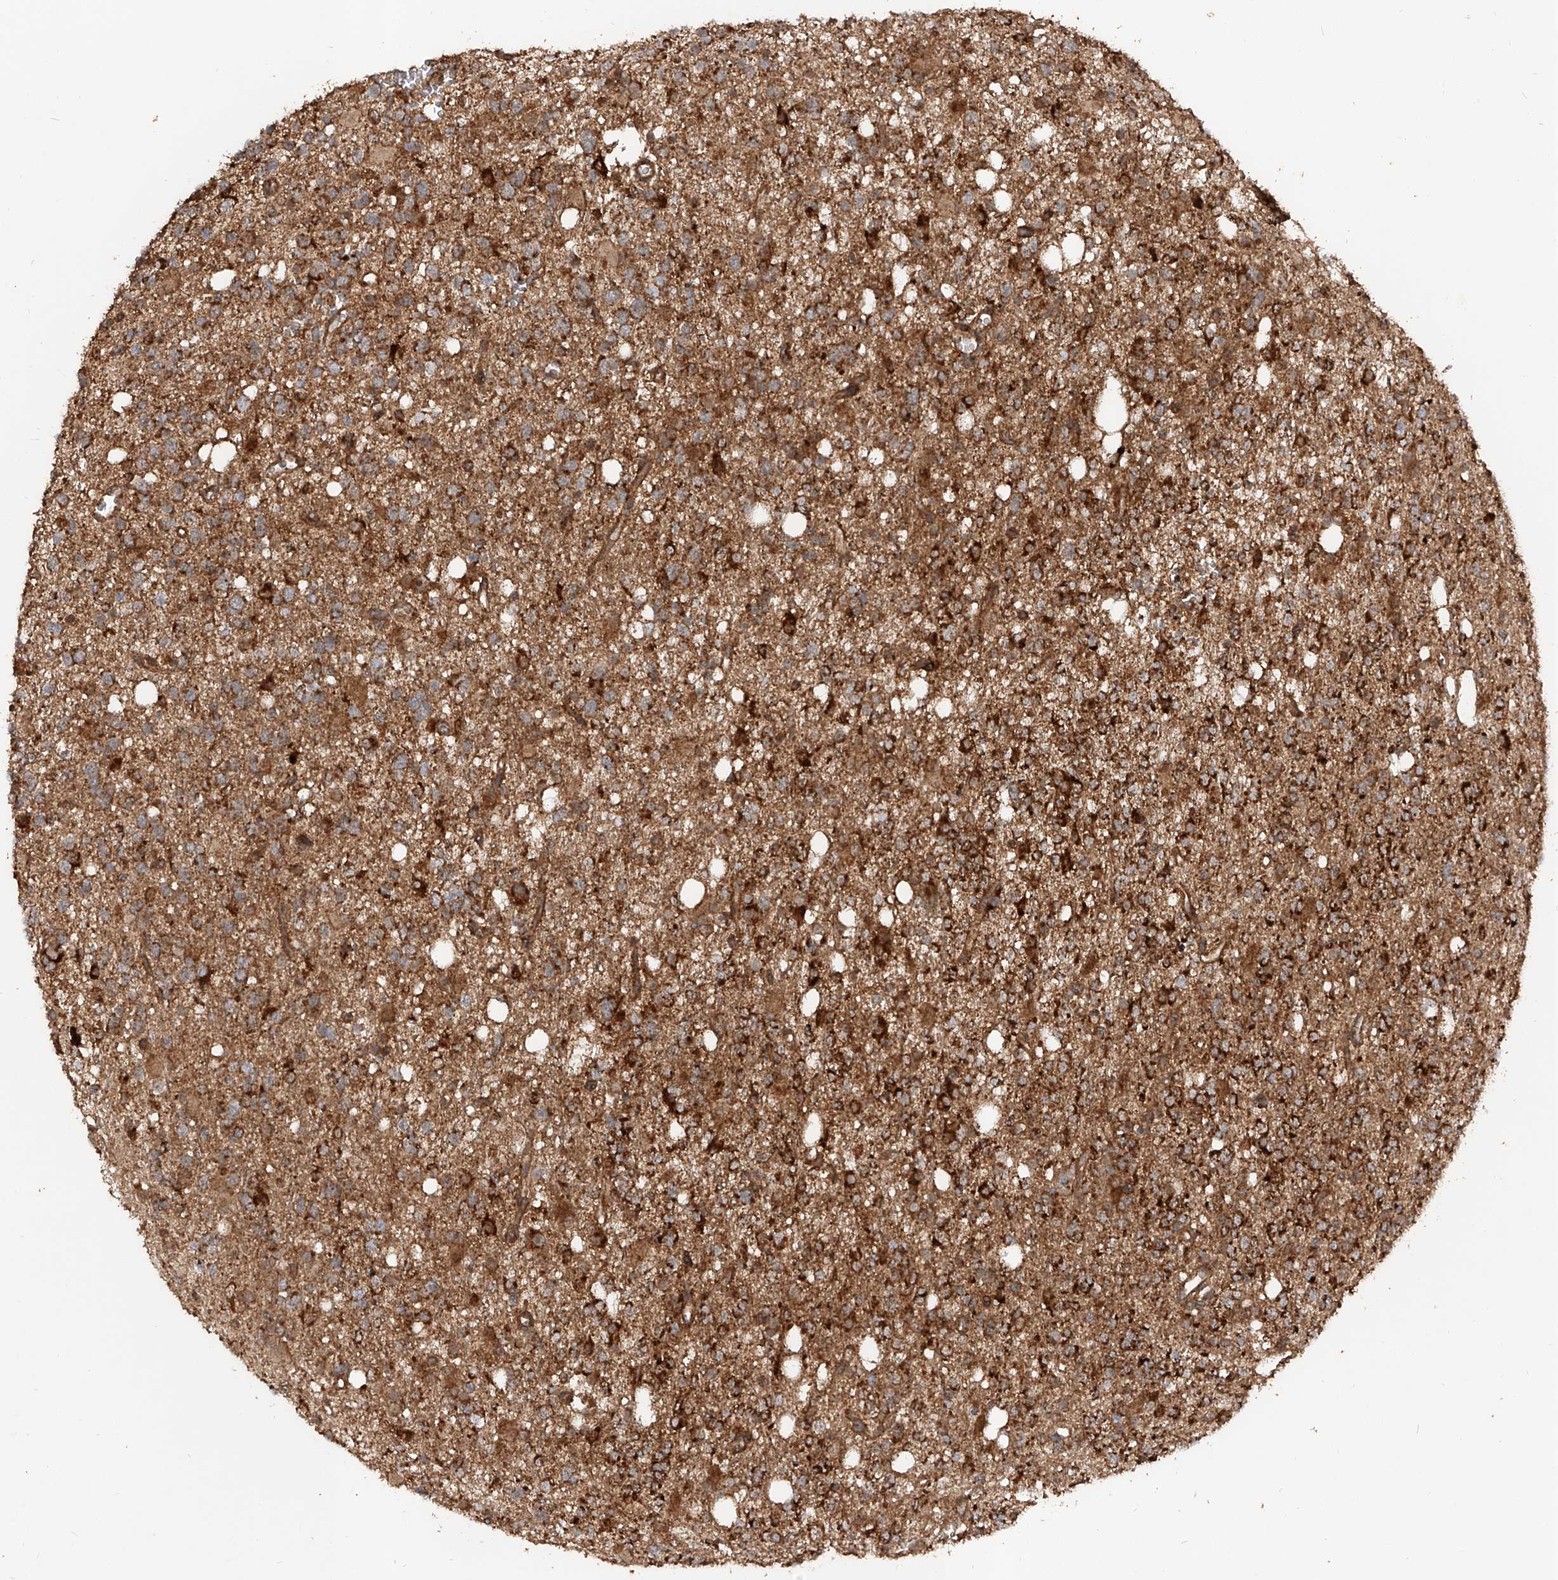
{"staining": {"intensity": "strong", "quantity": ">75%", "location": "cytoplasmic/membranous"}, "tissue": "glioma", "cell_type": "Tumor cells", "image_type": "cancer", "snomed": [{"axis": "morphology", "description": "Glioma, malignant, High grade"}, {"axis": "topography", "description": "Brain"}], "caption": "Immunohistochemistry (IHC) photomicrograph of human malignant glioma (high-grade) stained for a protein (brown), which shows high levels of strong cytoplasmic/membranous staining in approximately >75% of tumor cells.", "gene": "AIM2", "patient": {"sex": "female", "age": 62}}